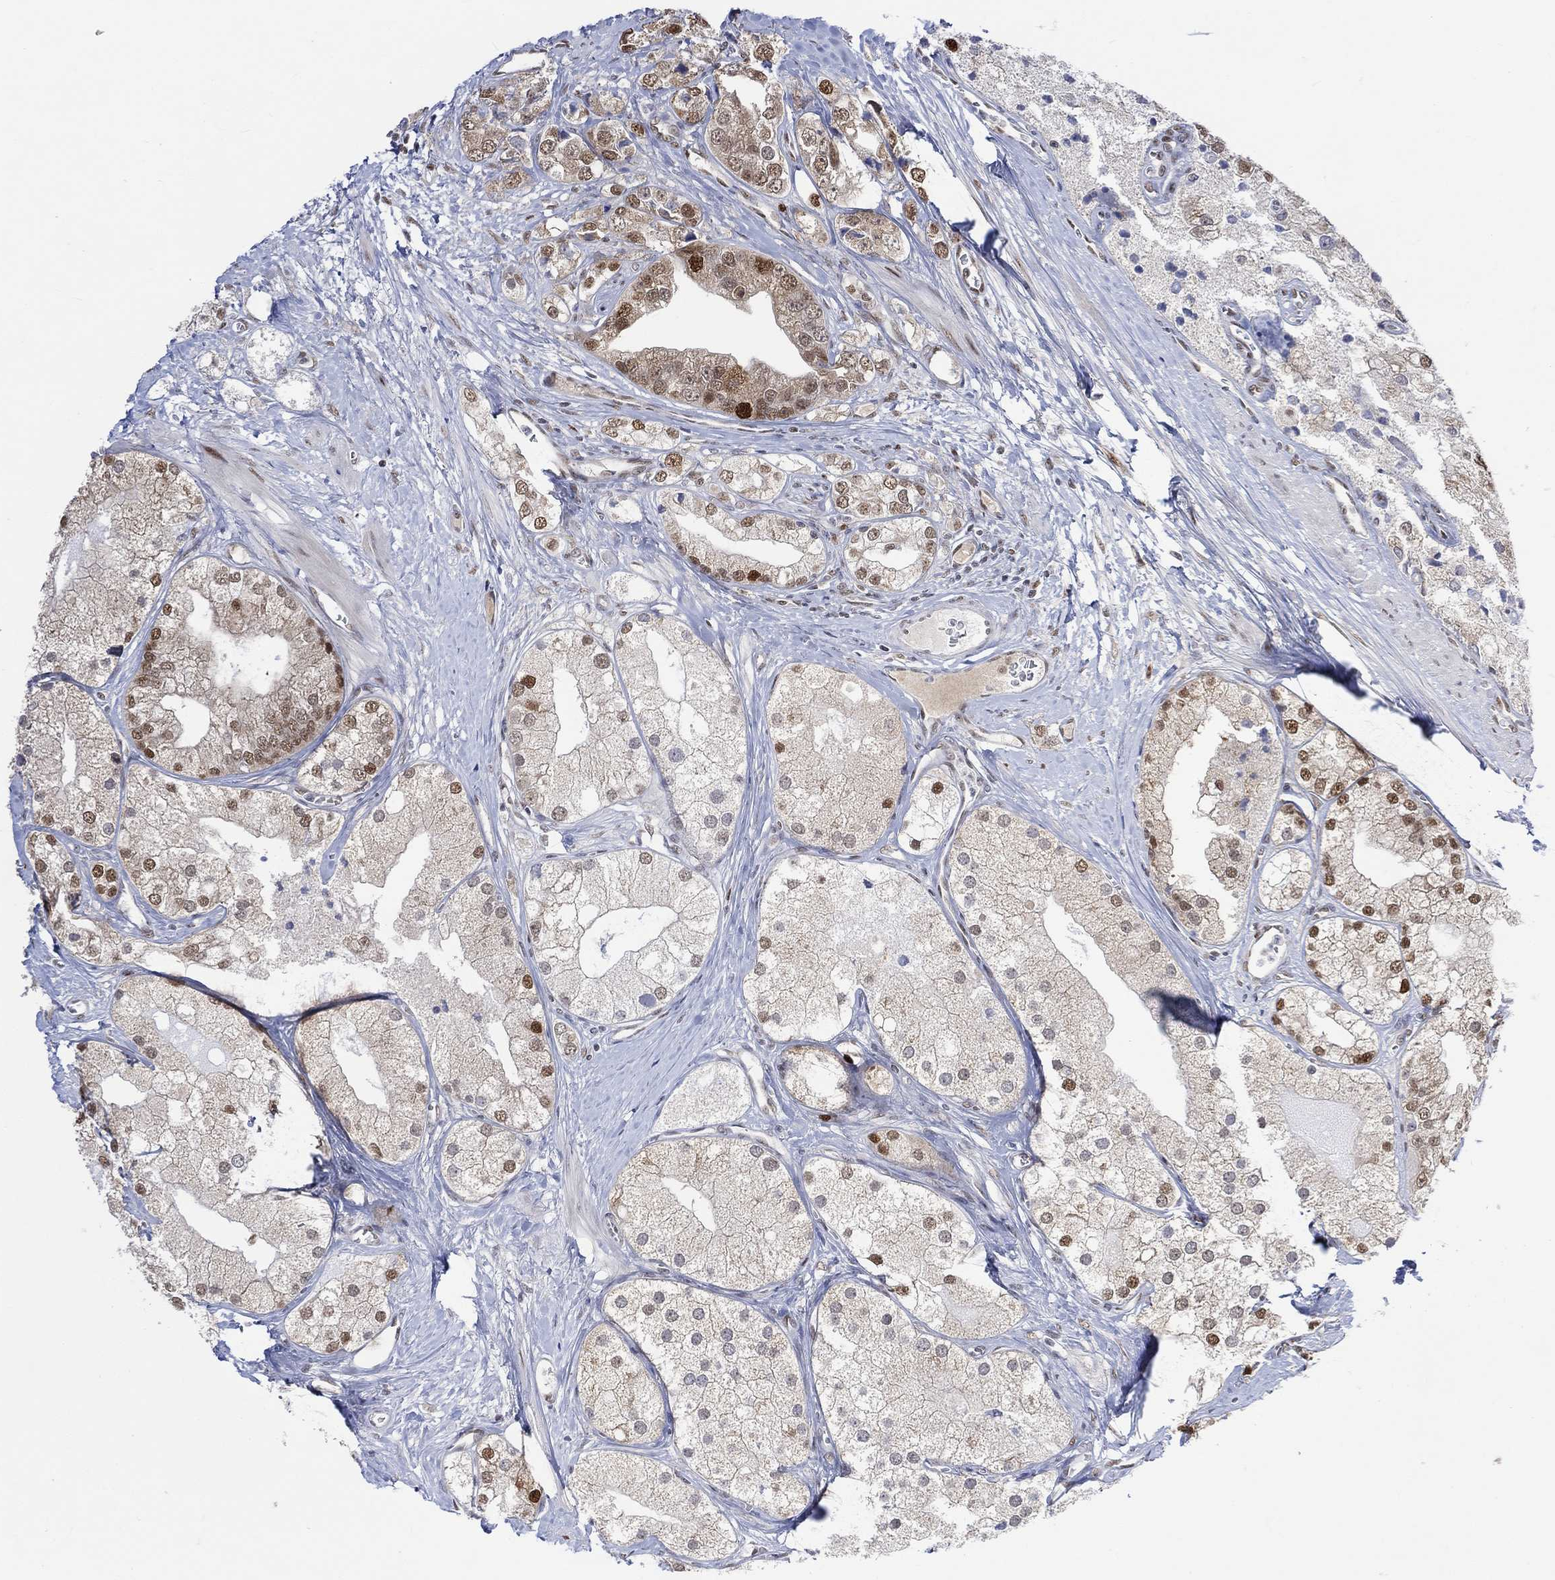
{"staining": {"intensity": "moderate", "quantity": "25%-75%", "location": "nuclear"}, "tissue": "prostate cancer", "cell_type": "Tumor cells", "image_type": "cancer", "snomed": [{"axis": "morphology", "description": "Adenocarcinoma, NOS"}, {"axis": "topography", "description": "Prostate and seminal vesicle, NOS"}, {"axis": "topography", "description": "Prostate"}], "caption": "Immunohistochemical staining of prostate adenocarcinoma displays medium levels of moderate nuclear staining in approximately 25%-75% of tumor cells. The protein of interest is shown in brown color, while the nuclei are stained blue.", "gene": "RAD54L2", "patient": {"sex": "male", "age": 79}}